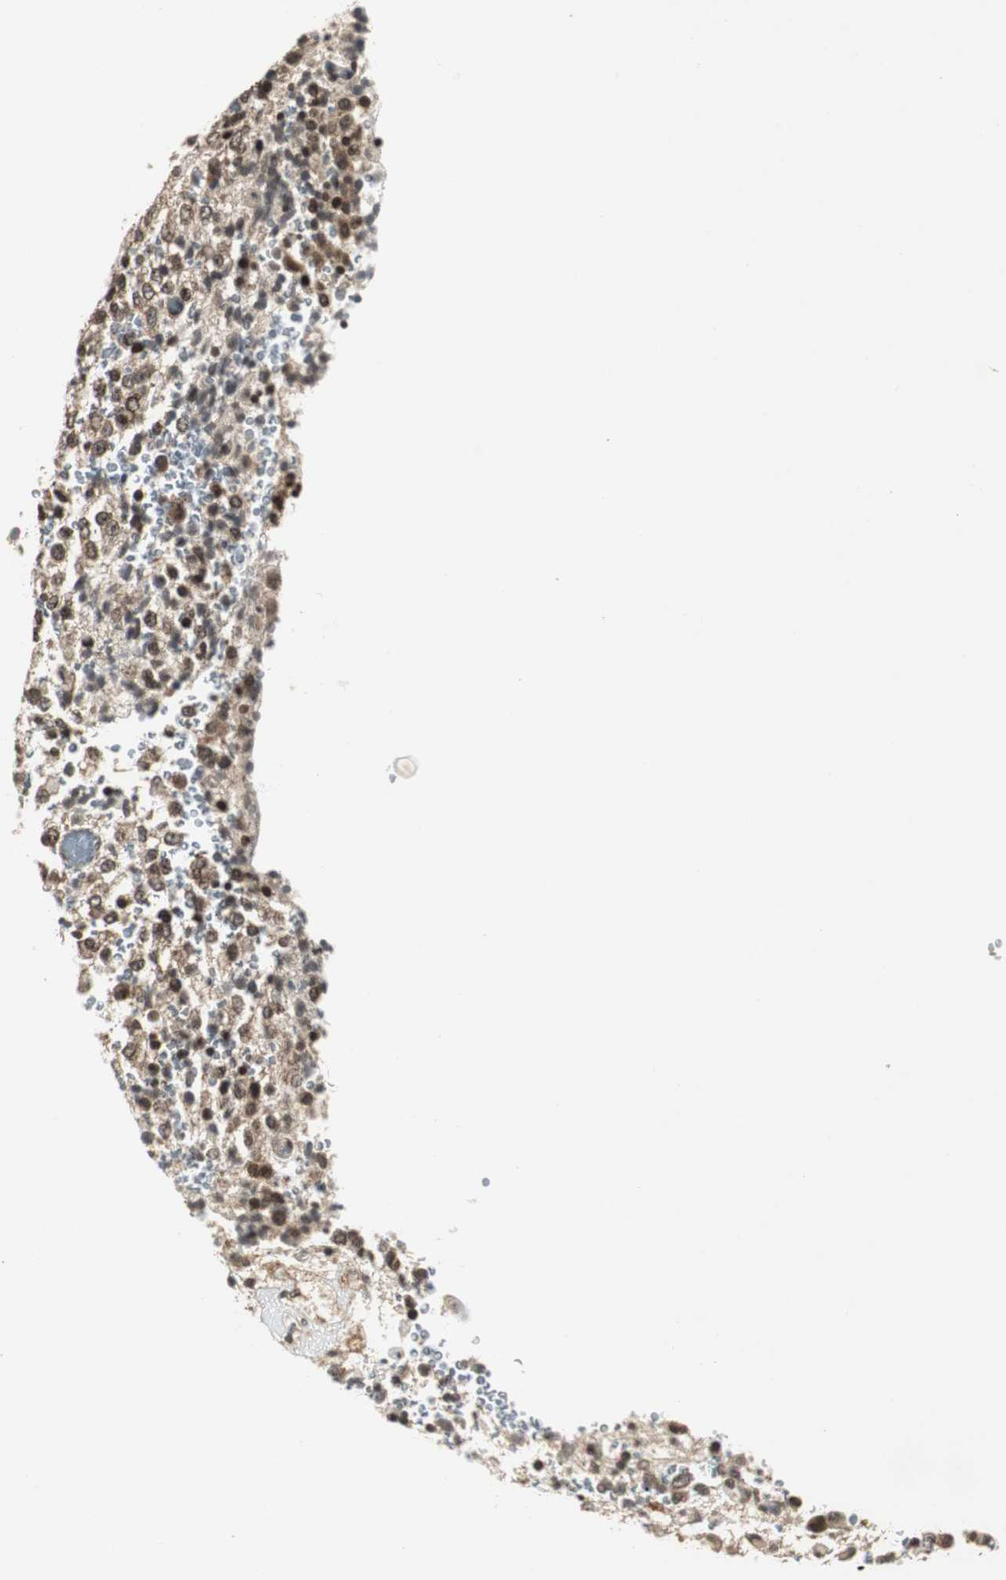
{"staining": {"intensity": "weak", "quantity": "25%-75%", "location": "nuclear"}, "tissue": "glioma", "cell_type": "Tumor cells", "image_type": "cancer", "snomed": [{"axis": "morphology", "description": "Glioma, malignant, High grade"}, {"axis": "topography", "description": "pancreas cauda"}], "caption": "Malignant glioma (high-grade) stained for a protein (brown) reveals weak nuclear positive positivity in approximately 25%-75% of tumor cells.", "gene": "MPG", "patient": {"sex": "male", "age": 60}}